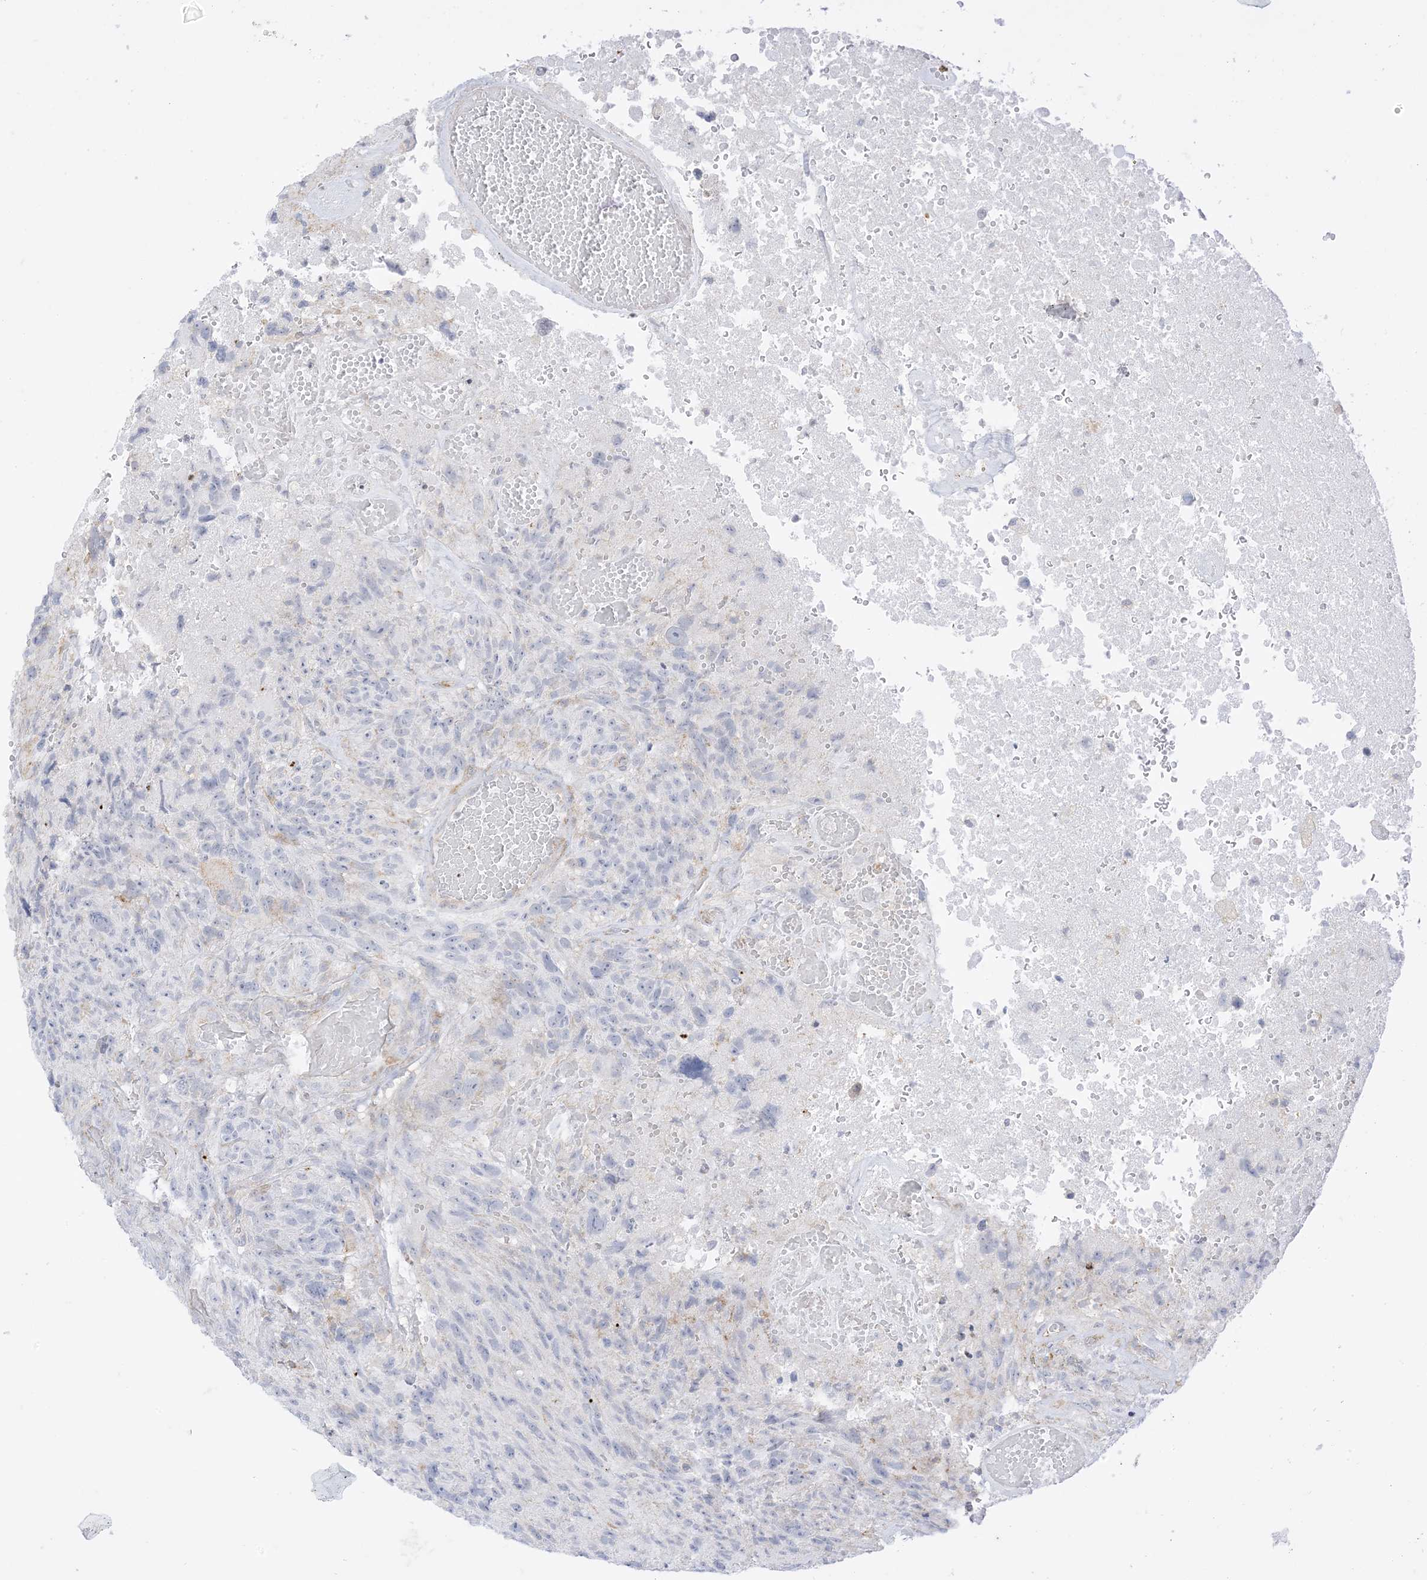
{"staining": {"intensity": "negative", "quantity": "none", "location": "none"}, "tissue": "glioma", "cell_type": "Tumor cells", "image_type": "cancer", "snomed": [{"axis": "morphology", "description": "Glioma, malignant, High grade"}, {"axis": "topography", "description": "Brain"}], "caption": "Tumor cells show no significant protein positivity in glioma.", "gene": "RAC1", "patient": {"sex": "male", "age": 69}}